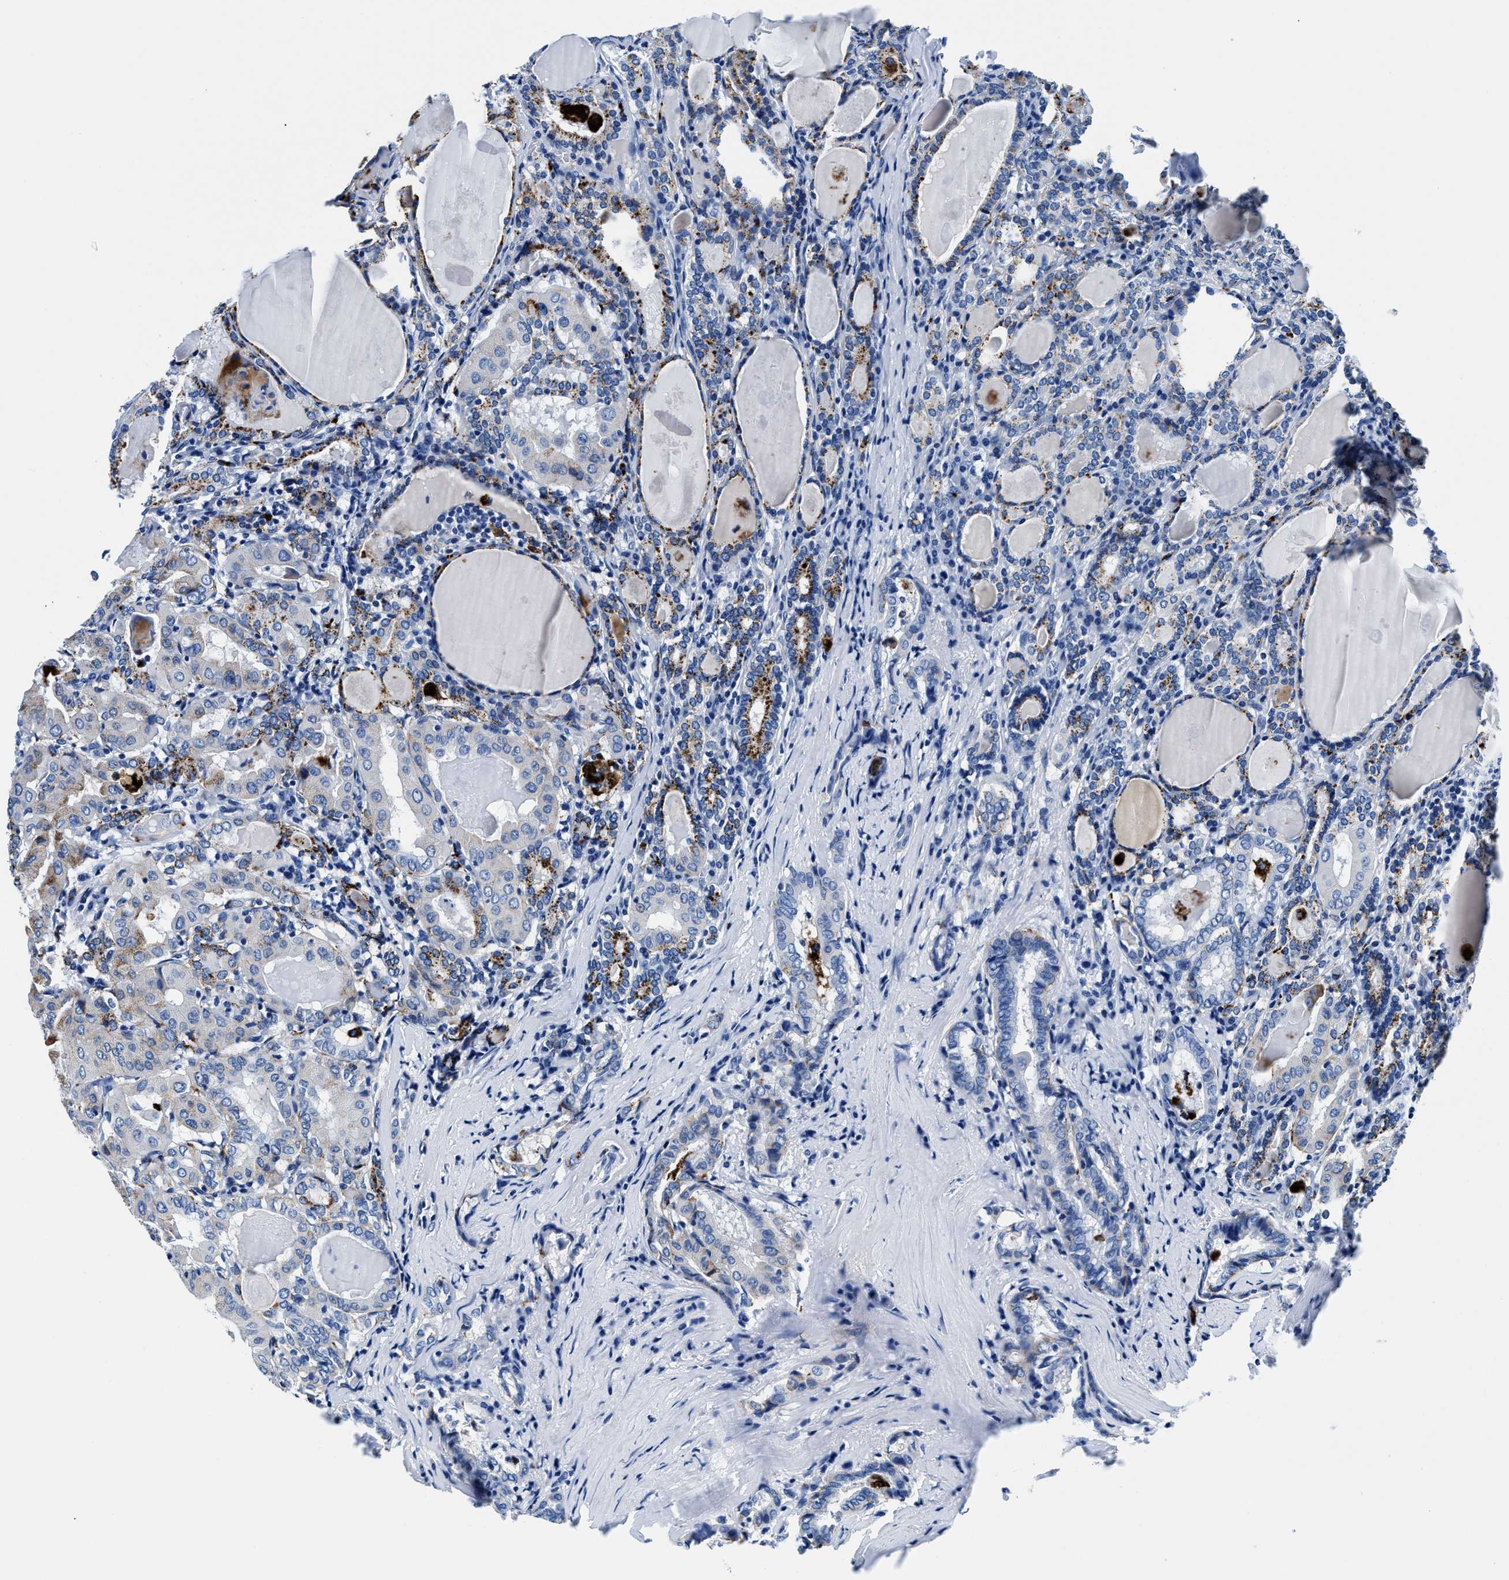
{"staining": {"intensity": "moderate", "quantity": "25%-75%", "location": "cytoplasmic/membranous"}, "tissue": "thyroid cancer", "cell_type": "Tumor cells", "image_type": "cancer", "snomed": [{"axis": "morphology", "description": "Papillary adenocarcinoma, NOS"}, {"axis": "topography", "description": "Thyroid gland"}], "caption": "A brown stain labels moderate cytoplasmic/membranous positivity of a protein in thyroid papillary adenocarcinoma tumor cells.", "gene": "OR14K1", "patient": {"sex": "female", "age": 42}}